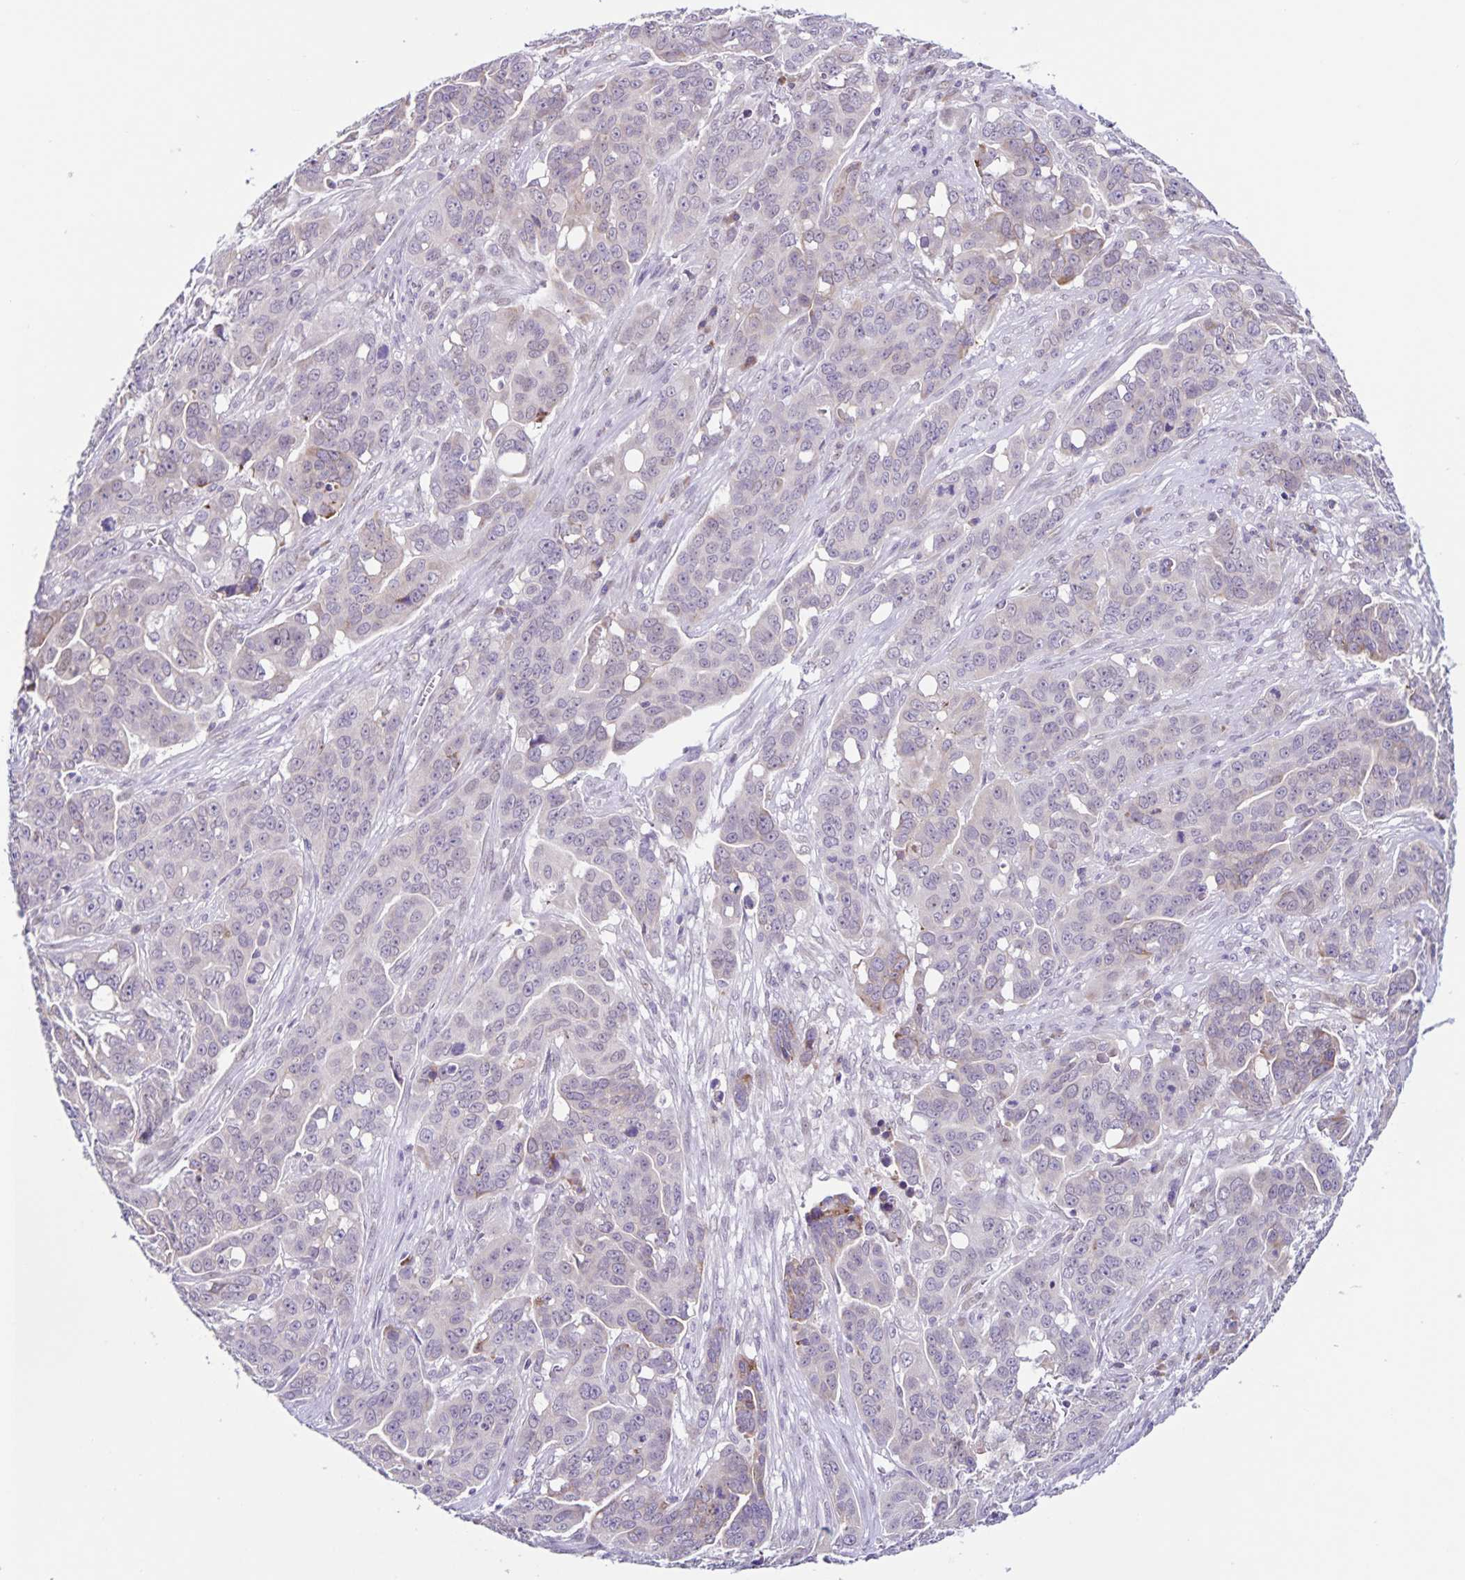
{"staining": {"intensity": "moderate", "quantity": "<25%", "location": "cytoplasmic/membranous"}, "tissue": "ovarian cancer", "cell_type": "Tumor cells", "image_type": "cancer", "snomed": [{"axis": "morphology", "description": "Carcinoma, endometroid"}, {"axis": "topography", "description": "Ovary"}], "caption": "Protein expression analysis of human ovarian endometroid carcinoma reveals moderate cytoplasmic/membranous expression in about <25% of tumor cells.", "gene": "STPG4", "patient": {"sex": "female", "age": 78}}